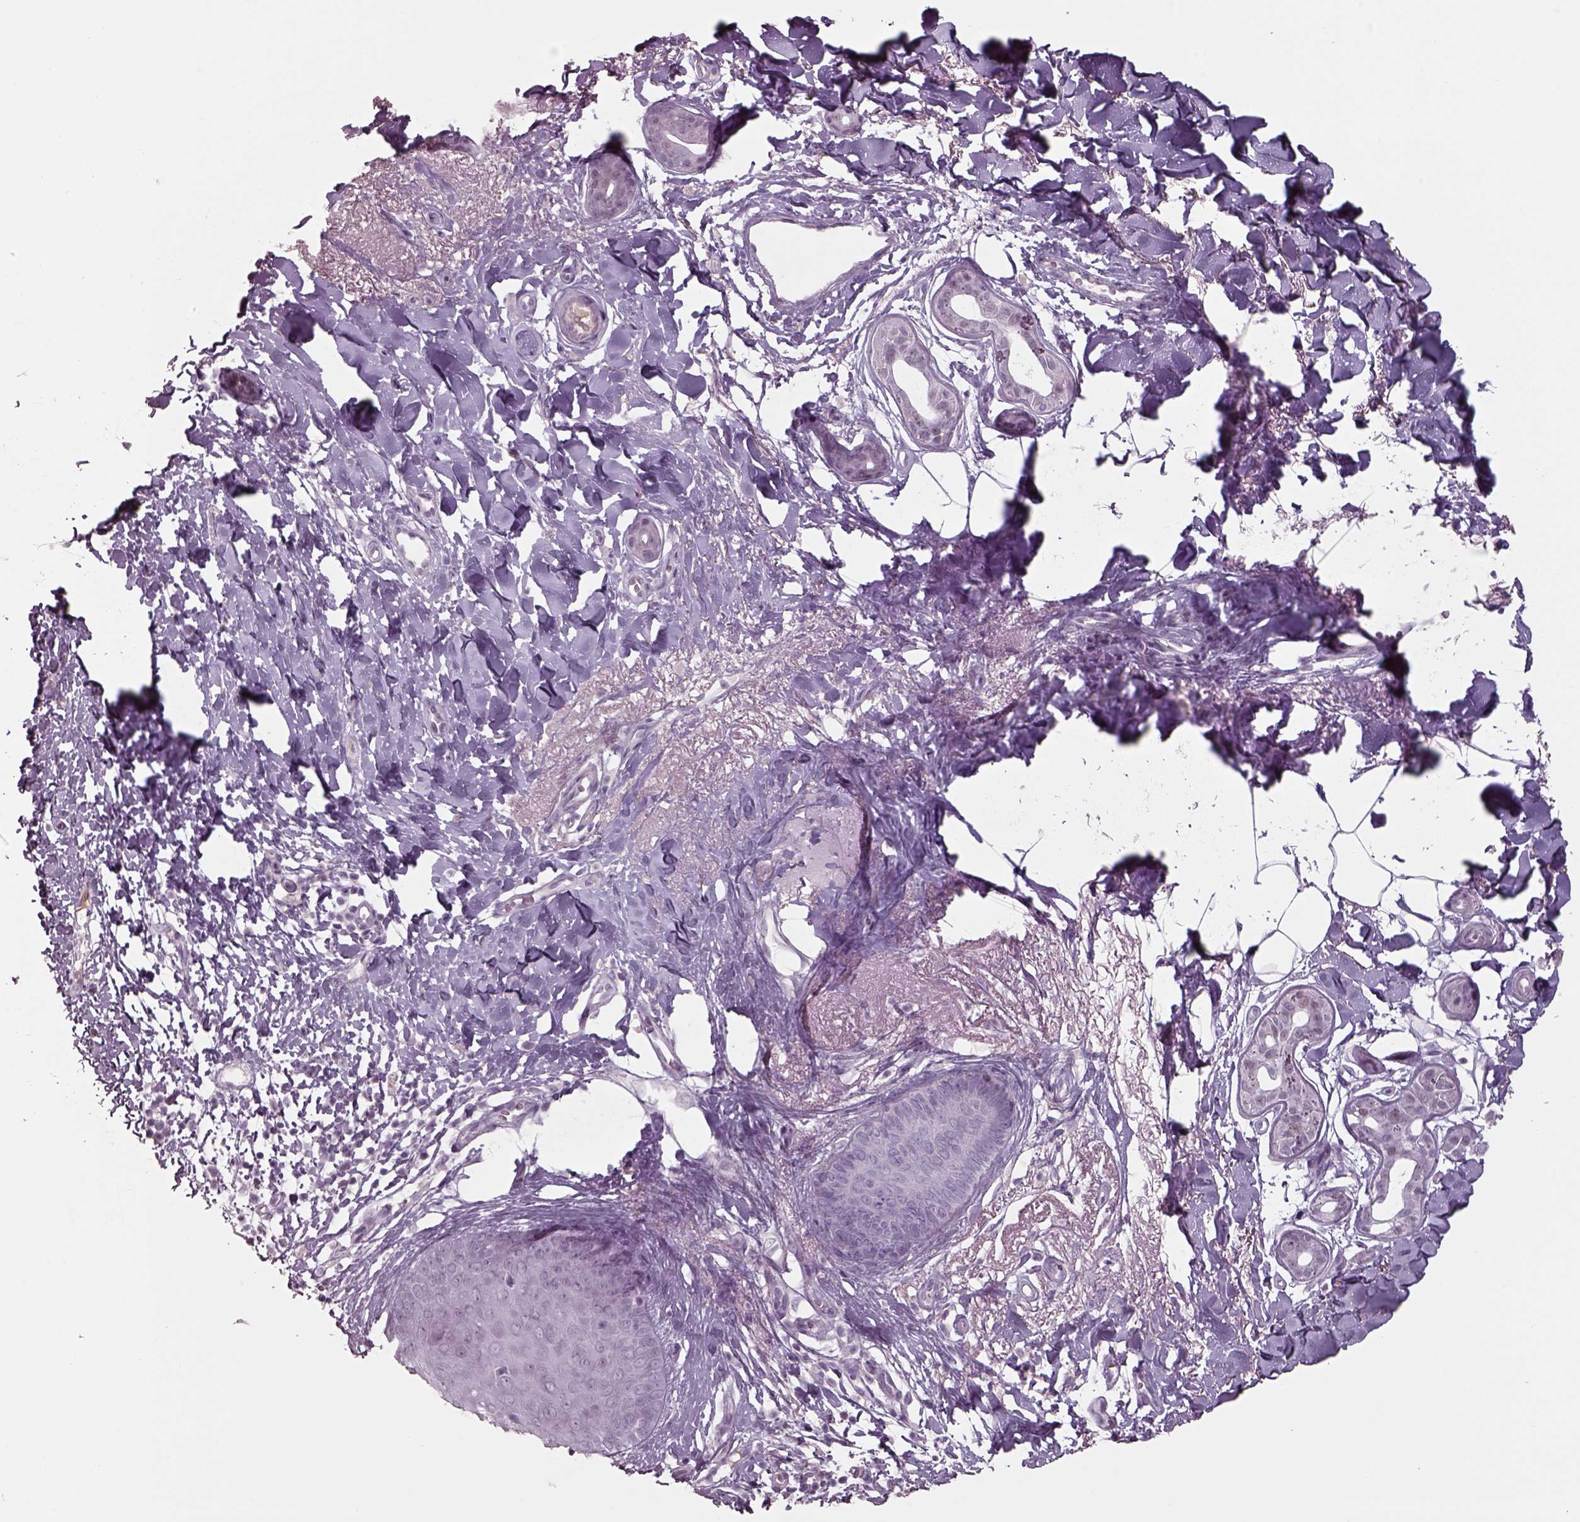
{"staining": {"intensity": "negative", "quantity": "none", "location": "none"}, "tissue": "skin cancer", "cell_type": "Tumor cells", "image_type": "cancer", "snomed": [{"axis": "morphology", "description": "Normal tissue, NOS"}, {"axis": "morphology", "description": "Basal cell carcinoma"}, {"axis": "topography", "description": "Skin"}], "caption": "An immunohistochemistry photomicrograph of skin cancer (basal cell carcinoma) is shown. There is no staining in tumor cells of skin cancer (basal cell carcinoma).", "gene": "SEPTIN14", "patient": {"sex": "male", "age": 84}}